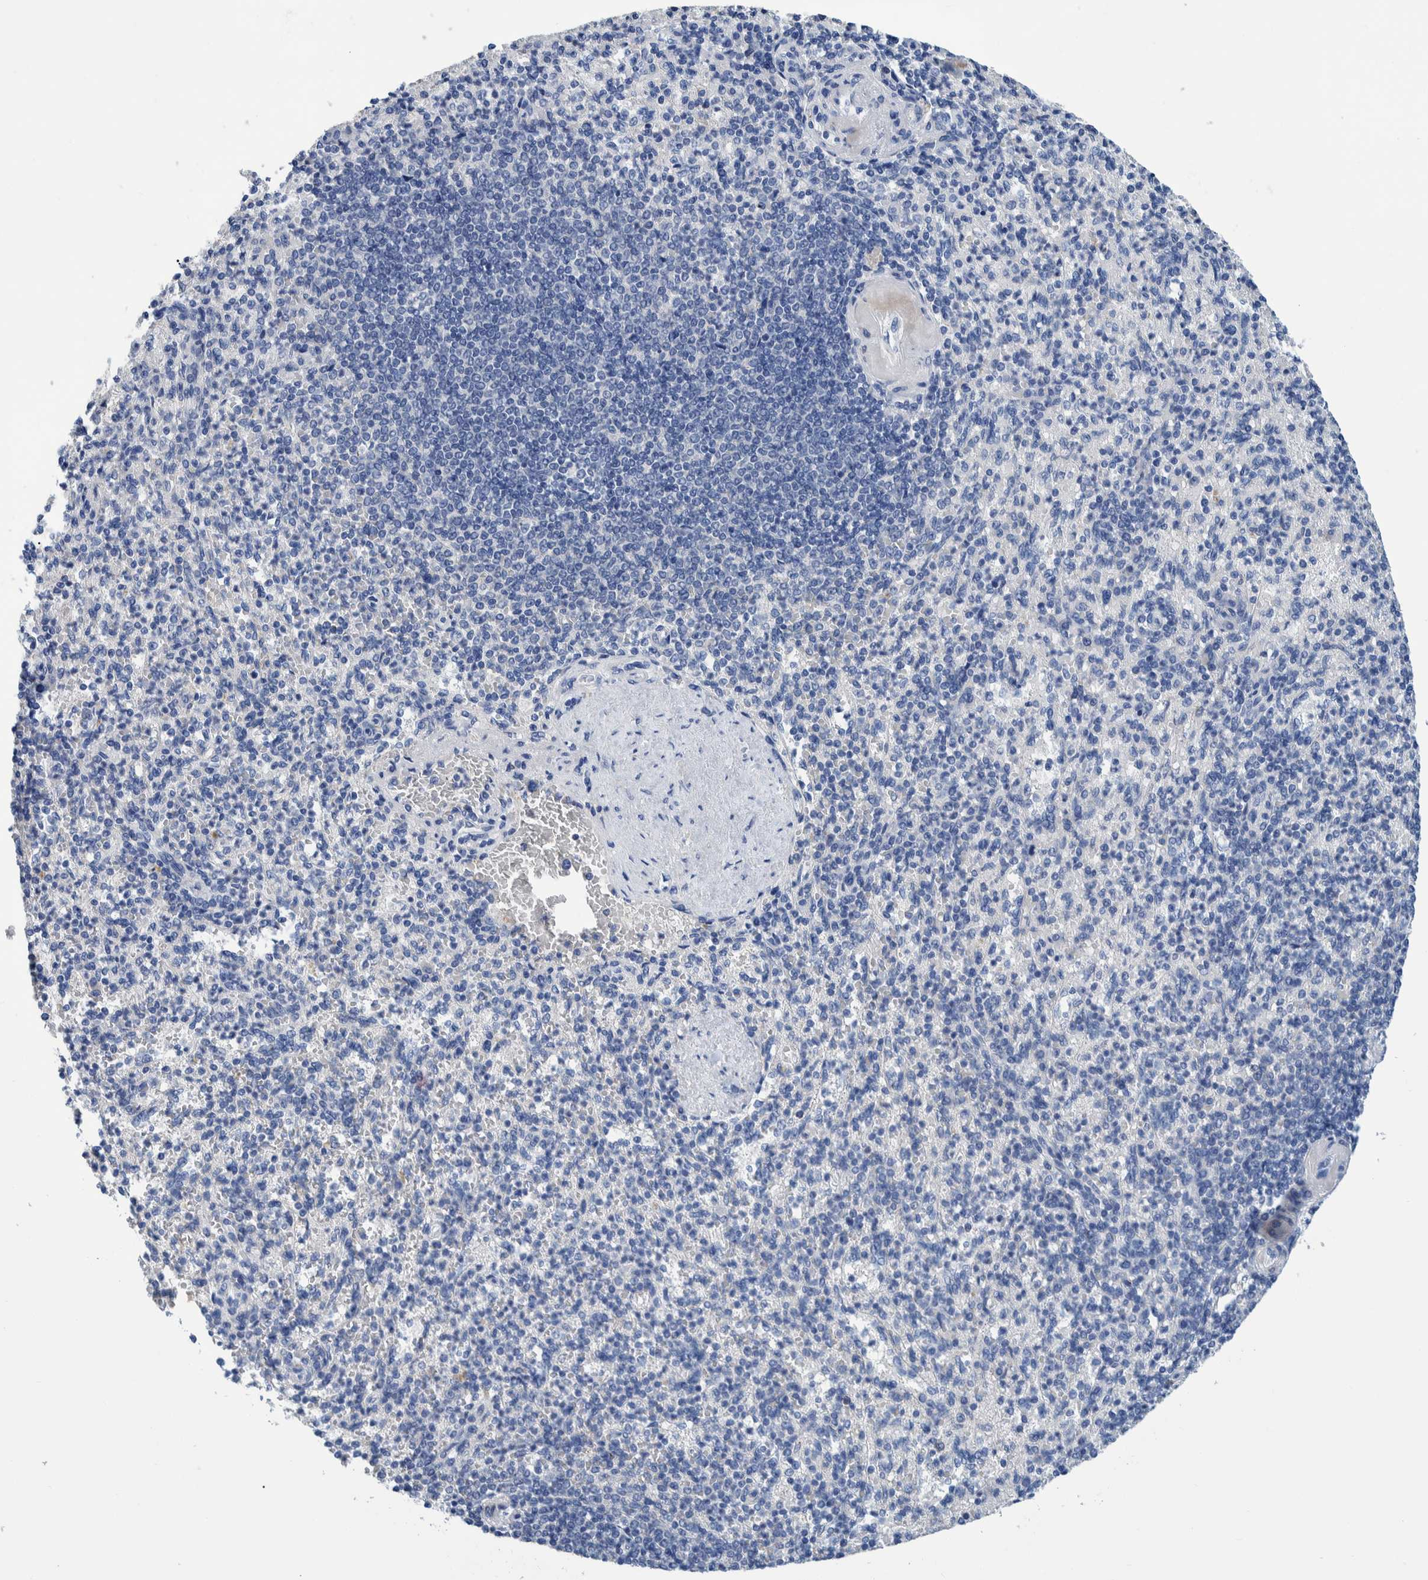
{"staining": {"intensity": "negative", "quantity": "none", "location": "none"}, "tissue": "spleen", "cell_type": "Cells in red pulp", "image_type": "normal", "snomed": [{"axis": "morphology", "description": "Normal tissue, NOS"}, {"axis": "topography", "description": "Spleen"}], "caption": "Immunohistochemistry micrograph of benign spleen: human spleen stained with DAB demonstrates no significant protein positivity in cells in red pulp. Nuclei are stained in blue.", "gene": "MKS1", "patient": {"sex": "female", "age": 74}}